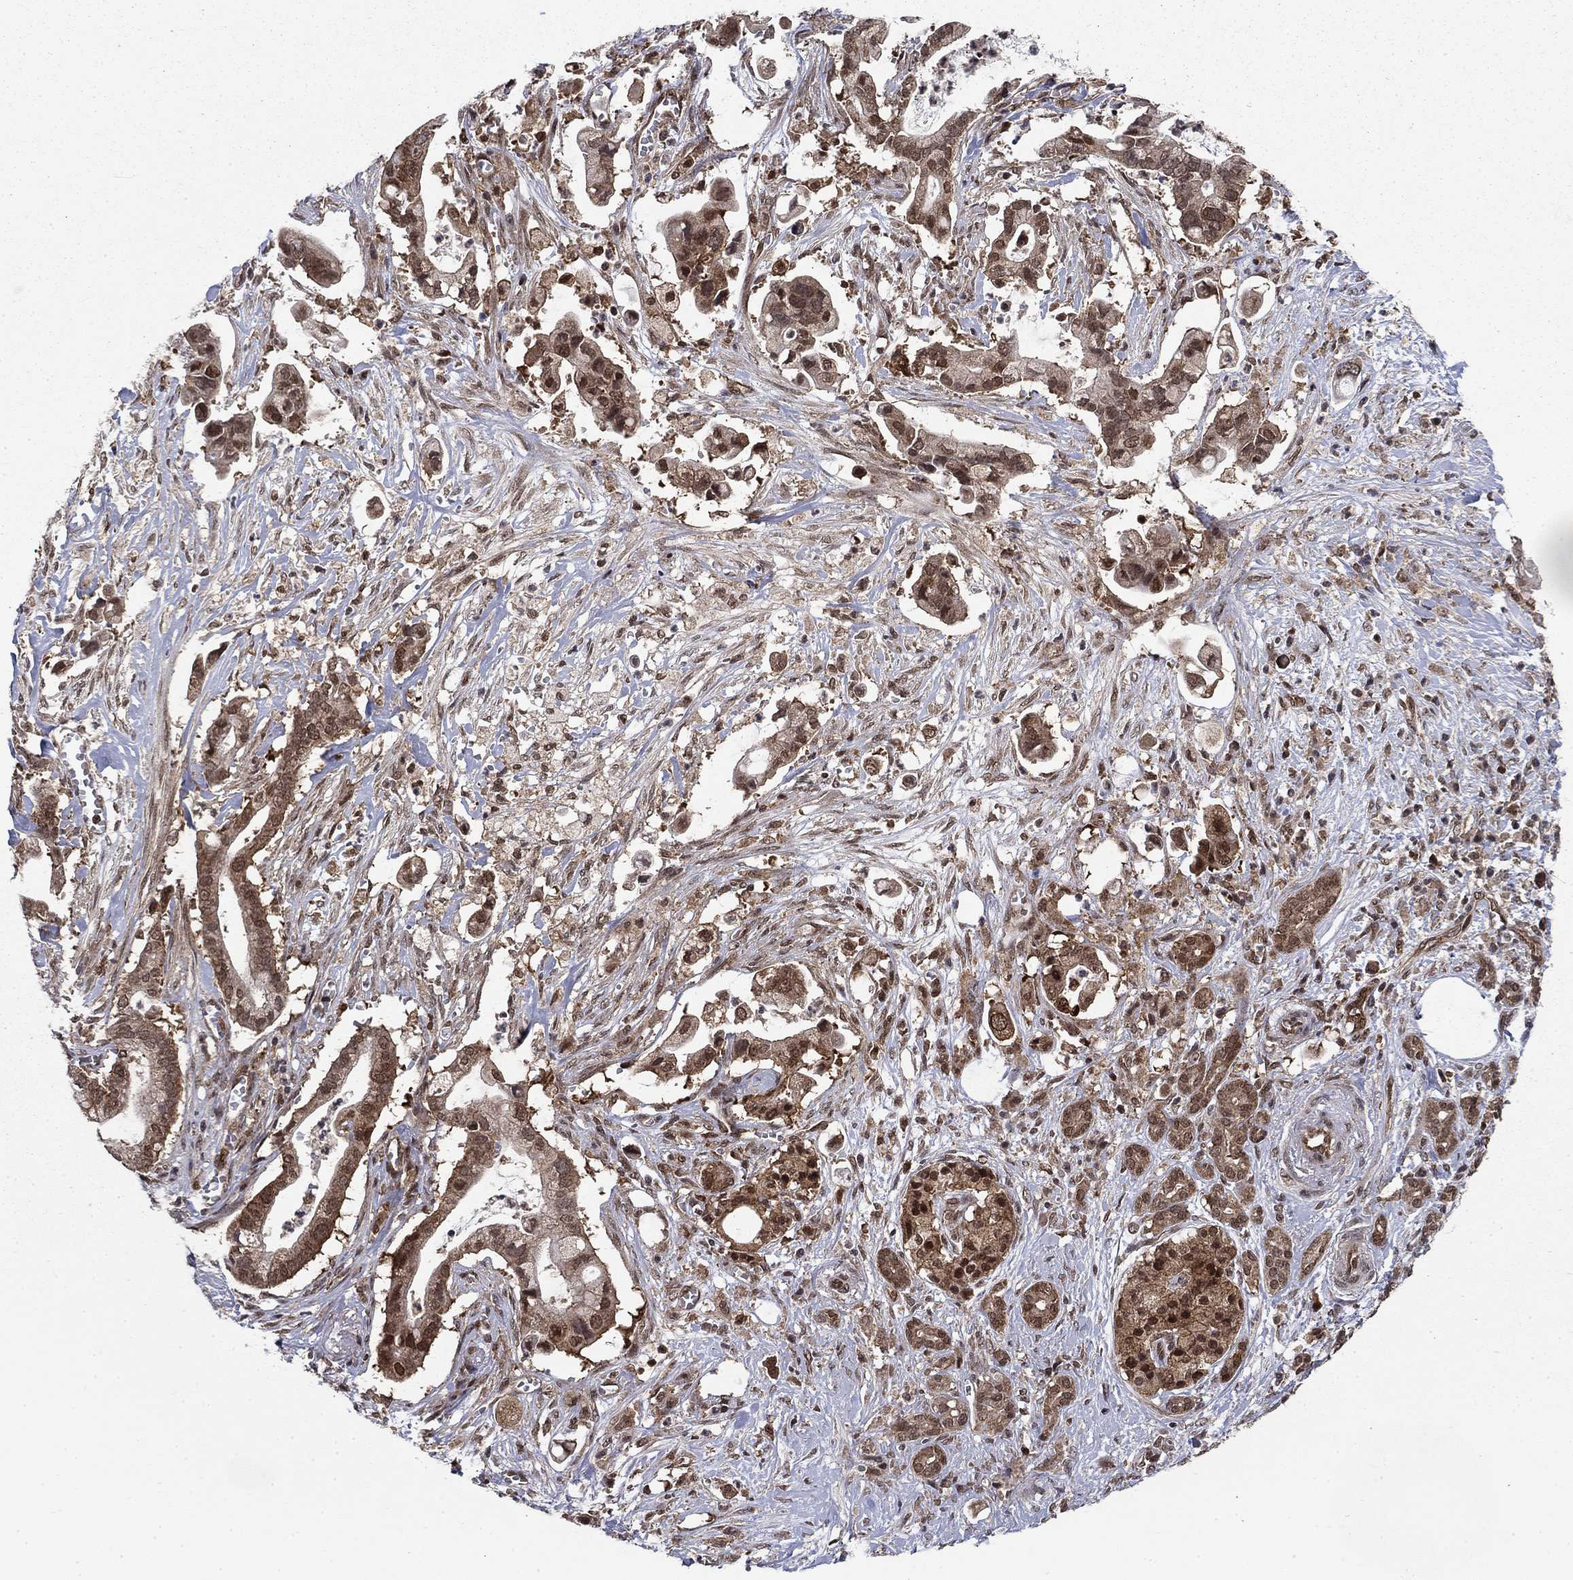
{"staining": {"intensity": "moderate", "quantity": ">75%", "location": "cytoplasmic/membranous,nuclear"}, "tissue": "pancreatic cancer", "cell_type": "Tumor cells", "image_type": "cancer", "snomed": [{"axis": "morphology", "description": "Adenocarcinoma, NOS"}, {"axis": "topography", "description": "Pancreas"}], "caption": "Brown immunohistochemical staining in human pancreatic cancer demonstrates moderate cytoplasmic/membranous and nuclear staining in about >75% of tumor cells.", "gene": "DNAJA1", "patient": {"sex": "male", "age": 61}}